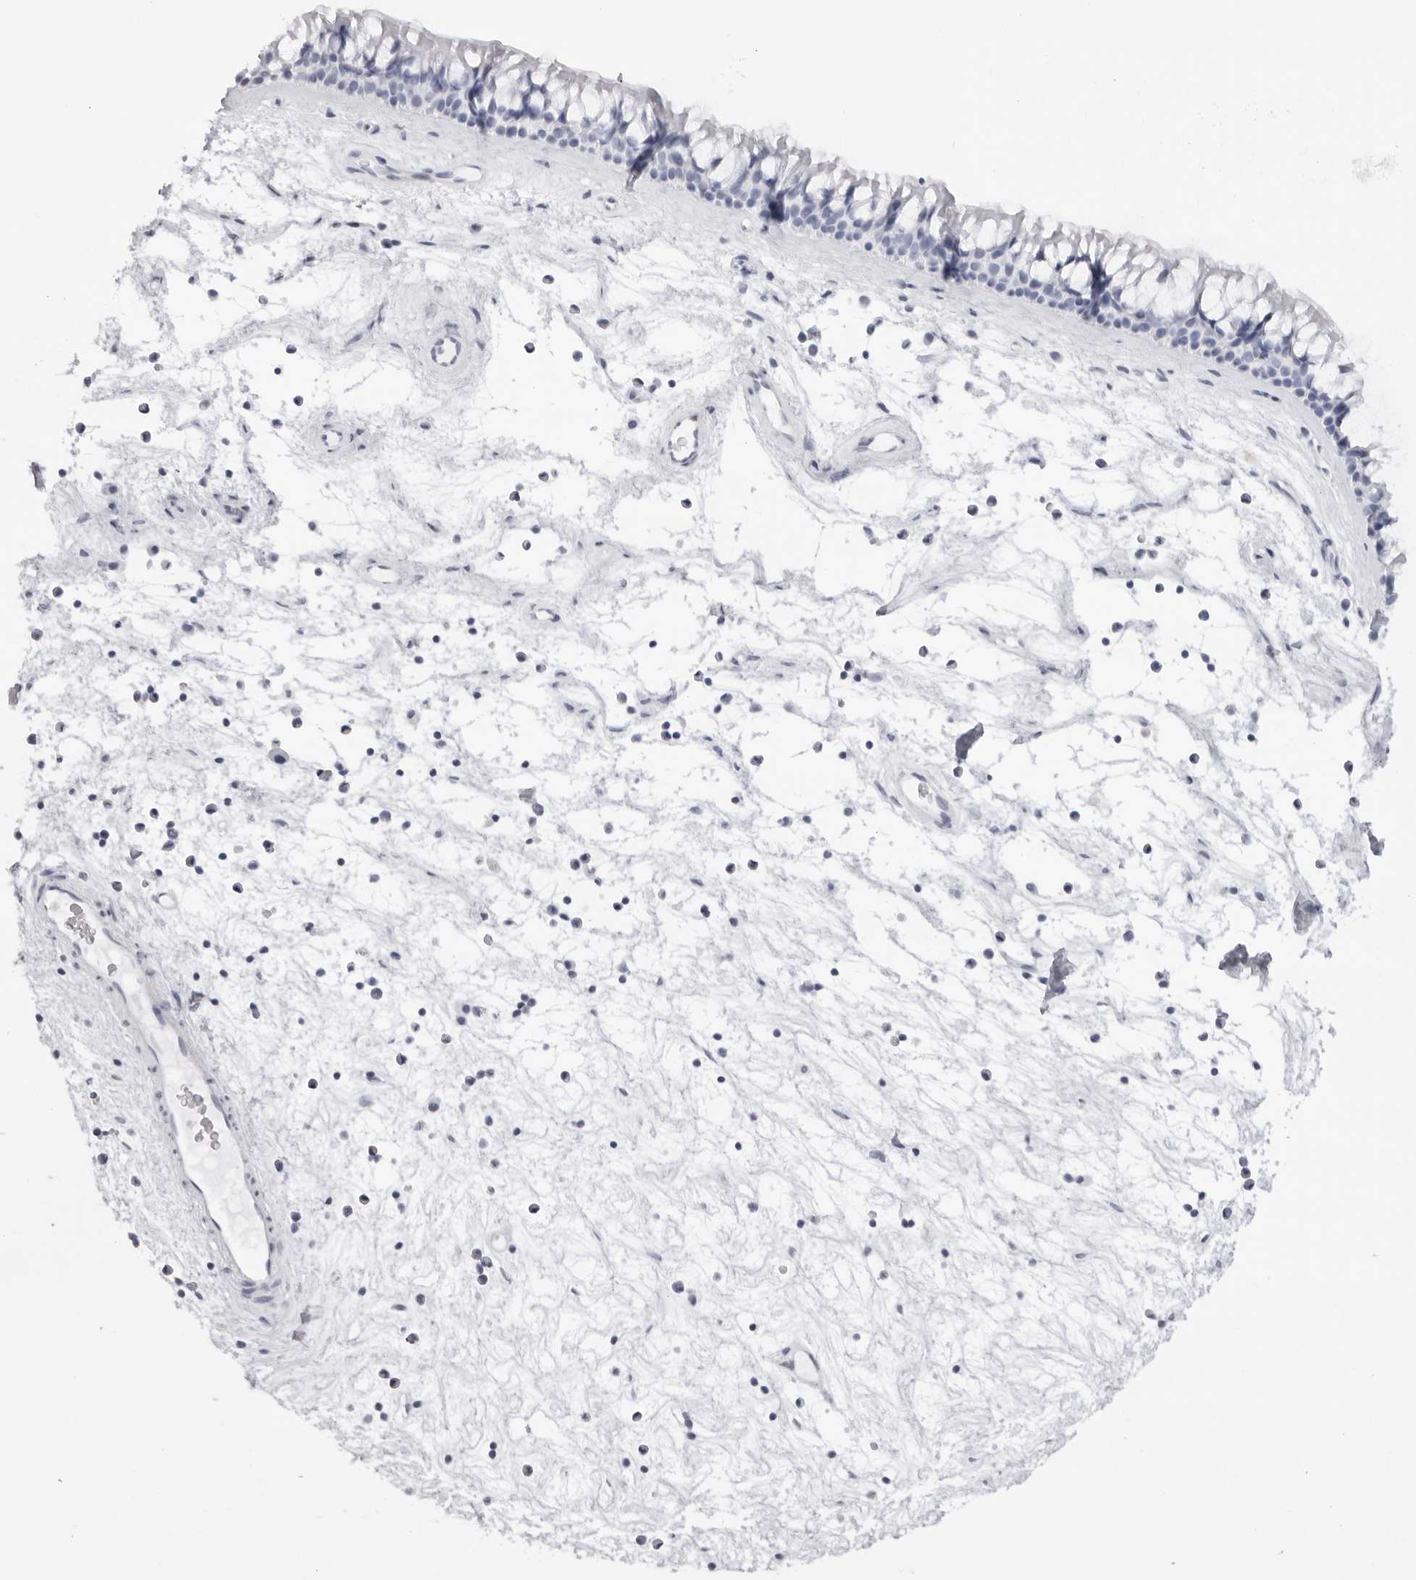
{"staining": {"intensity": "negative", "quantity": "none", "location": "none"}, "tissue": "nasopharynx", "cell_type": "Respiratory epithelial cells", "image_type": "normal", "snomed": [{"axis": "morphology", "description": "Normal tissue, NOS"}, {"axis": "topography", "description": "Nasopharynx"}], "caption": "Immunohistochemistry (IHC) histopathology image of normal nasopharynx: human nasopharynx stained with DAB demonstrates no significant protein staining in respiratory epithelial cells. (Immunohistochemistry, brightfield microscopy, high magnification).", "gene": "RHO", "patient": {"sex": "male", "age": 64}}